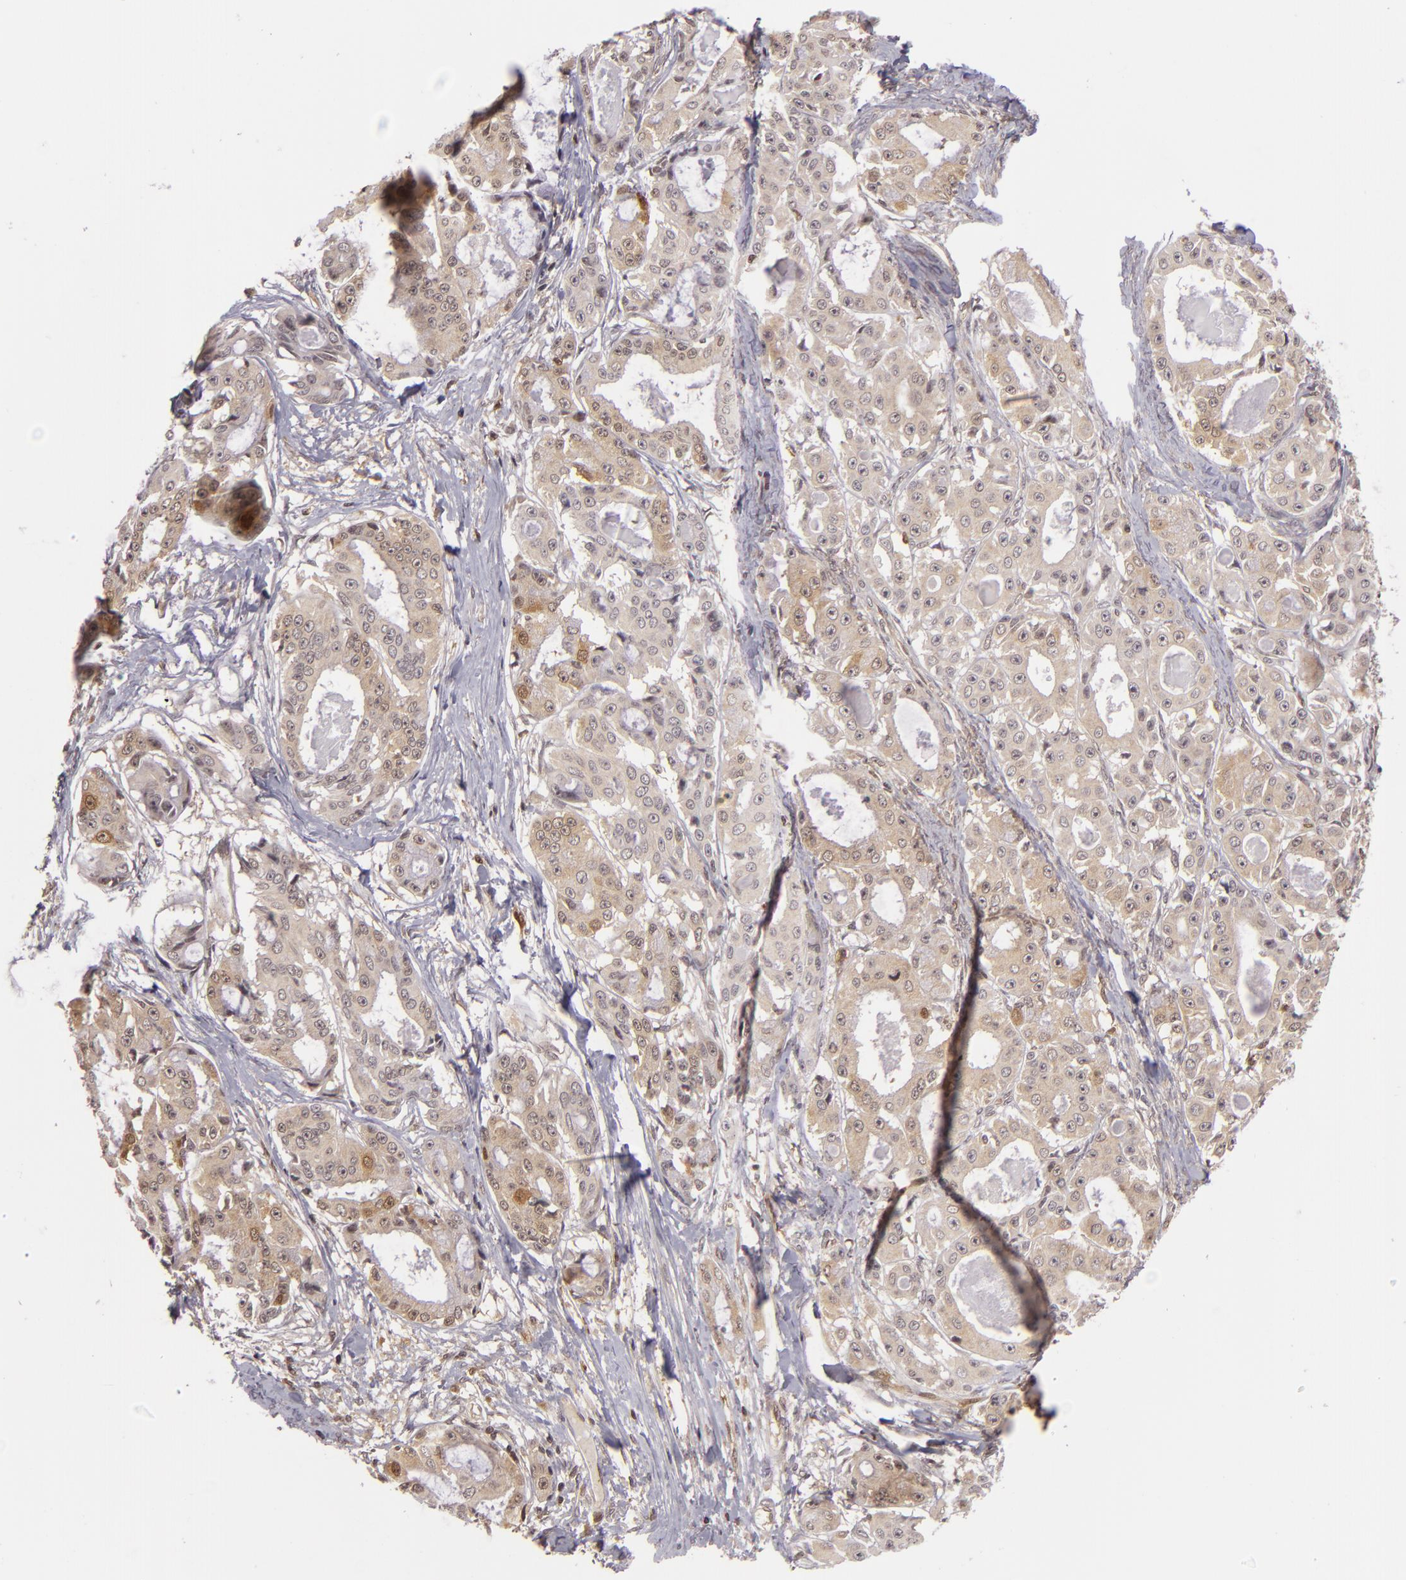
{"staining": {"intensity": "weak", "quantity": ">75%", "location": "cytoplasmic/membranous,nuclear"}, "tissue": "ovarian cancer", "cell_type": "Tumor cells", "image_type": "cancer", "snomed": [{"axis": "morphology", "description": "Carcinoma, endometroid"}, {"axis": "topography", "description": "Ovary"}], "caption": "Immunohistochemical staining of human endometroid carcinoma (ovarian) shows weak cytoplasmic/membranous and nuclear protein staining in approximately >75% of tumor cells. (DAB (3,3'-diaminobenzidine) = brown stain, brightfield microscopy at high magnification).", "gene": "ZBTB33", "patient": {"sex": "female", "age": 61}}